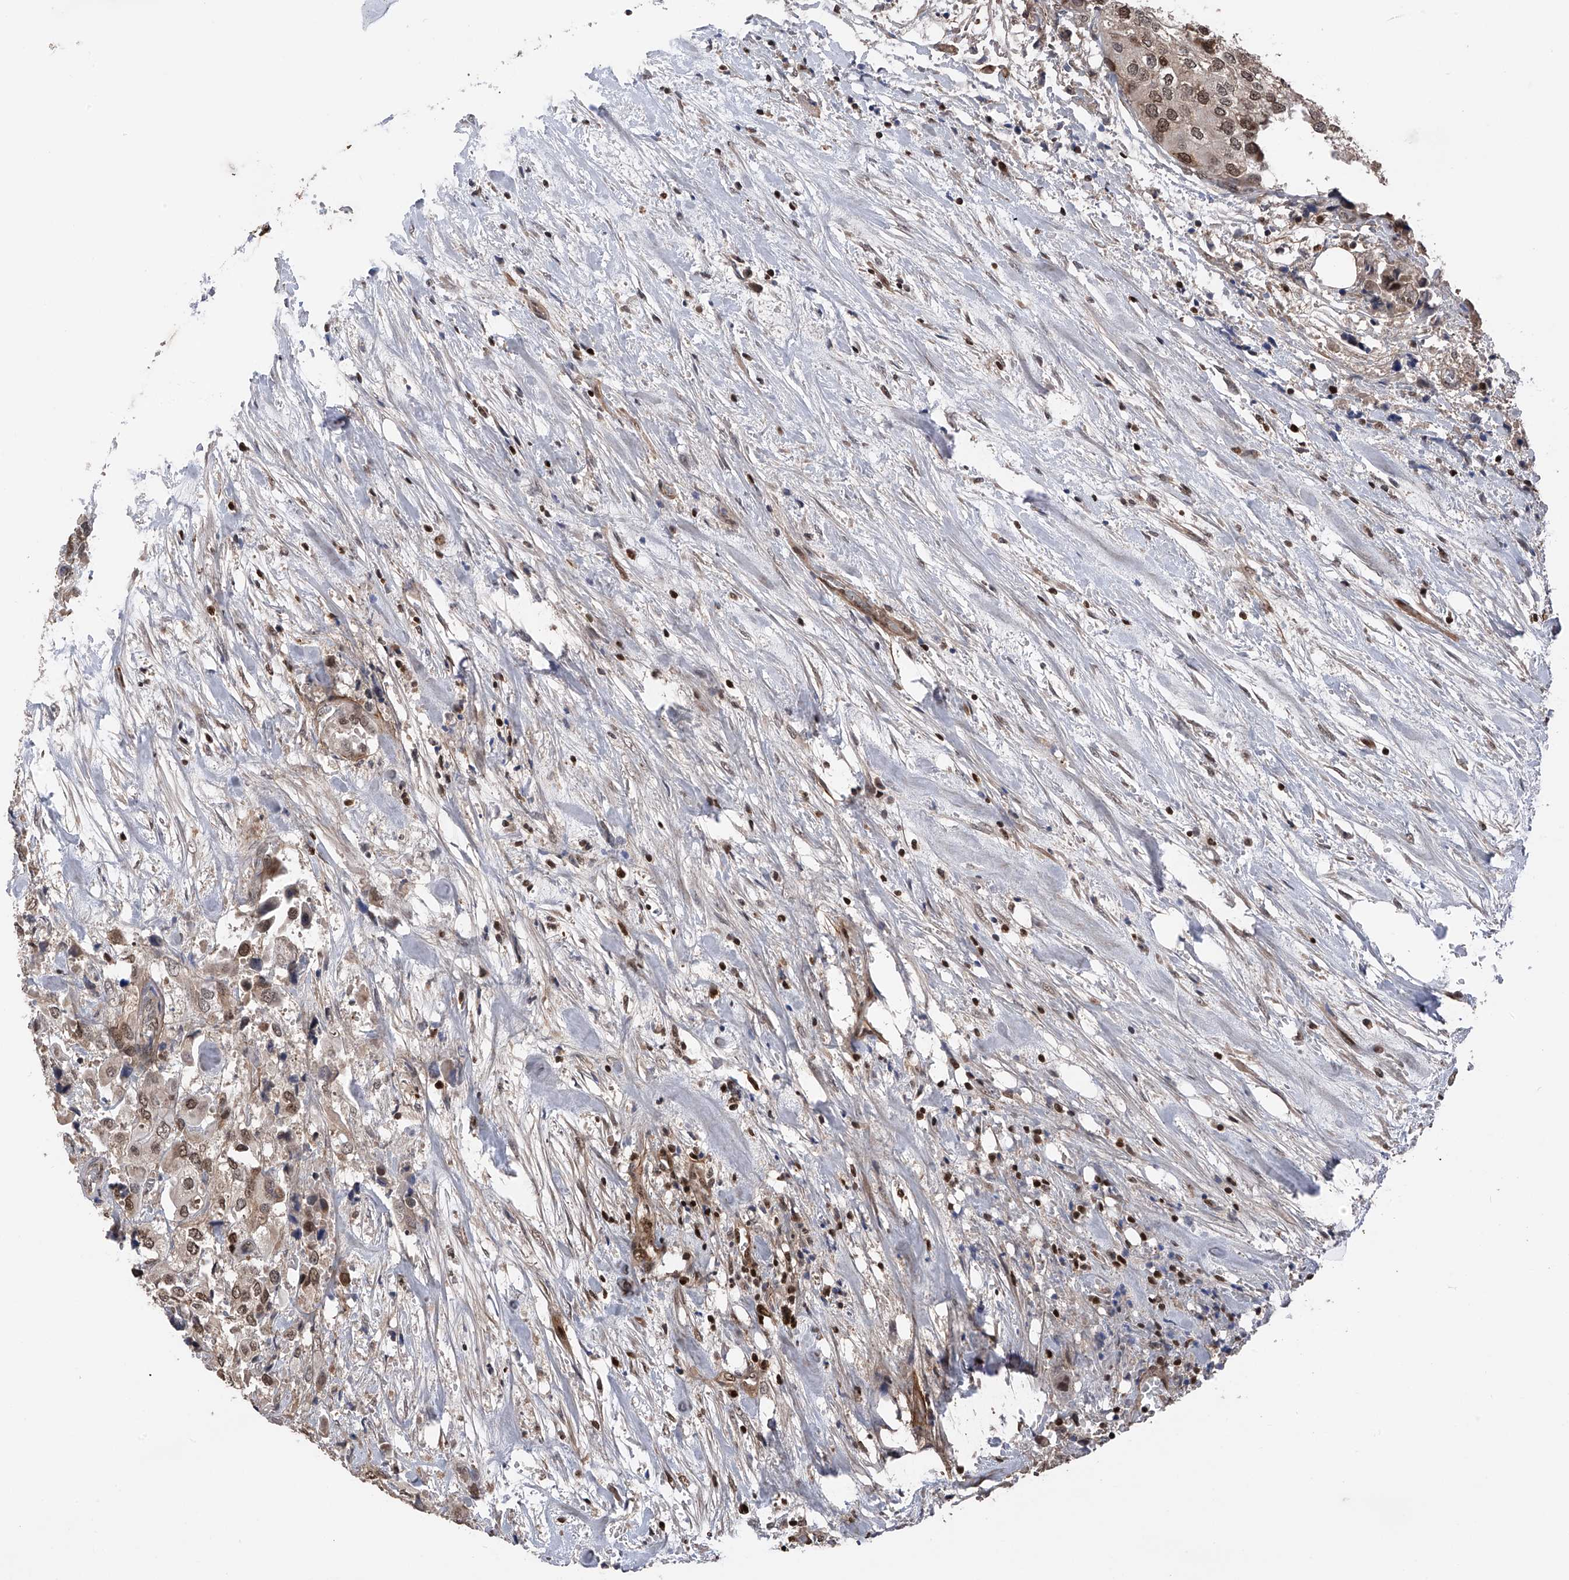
{"staining": {"intensity": "moderate", "quantity": ">75%", "location": "nuclear"}, "tissue": "urothelial cancer", "cell_type": "Tumor cells", "image_type": "cancer", "snomed": [{"axis": "morphology", "description": "Urothelial carcinoma, High grade"}, {"axis": "topography", "description": "Urinary bladder"}], "caption": "Moderate nuclear protein staining is identified in about >75% of tumor cells in urothelial carcinoma (high-grade).", "gene": "DNAJC9", "patient": {"sex": "male", "age": 64}}